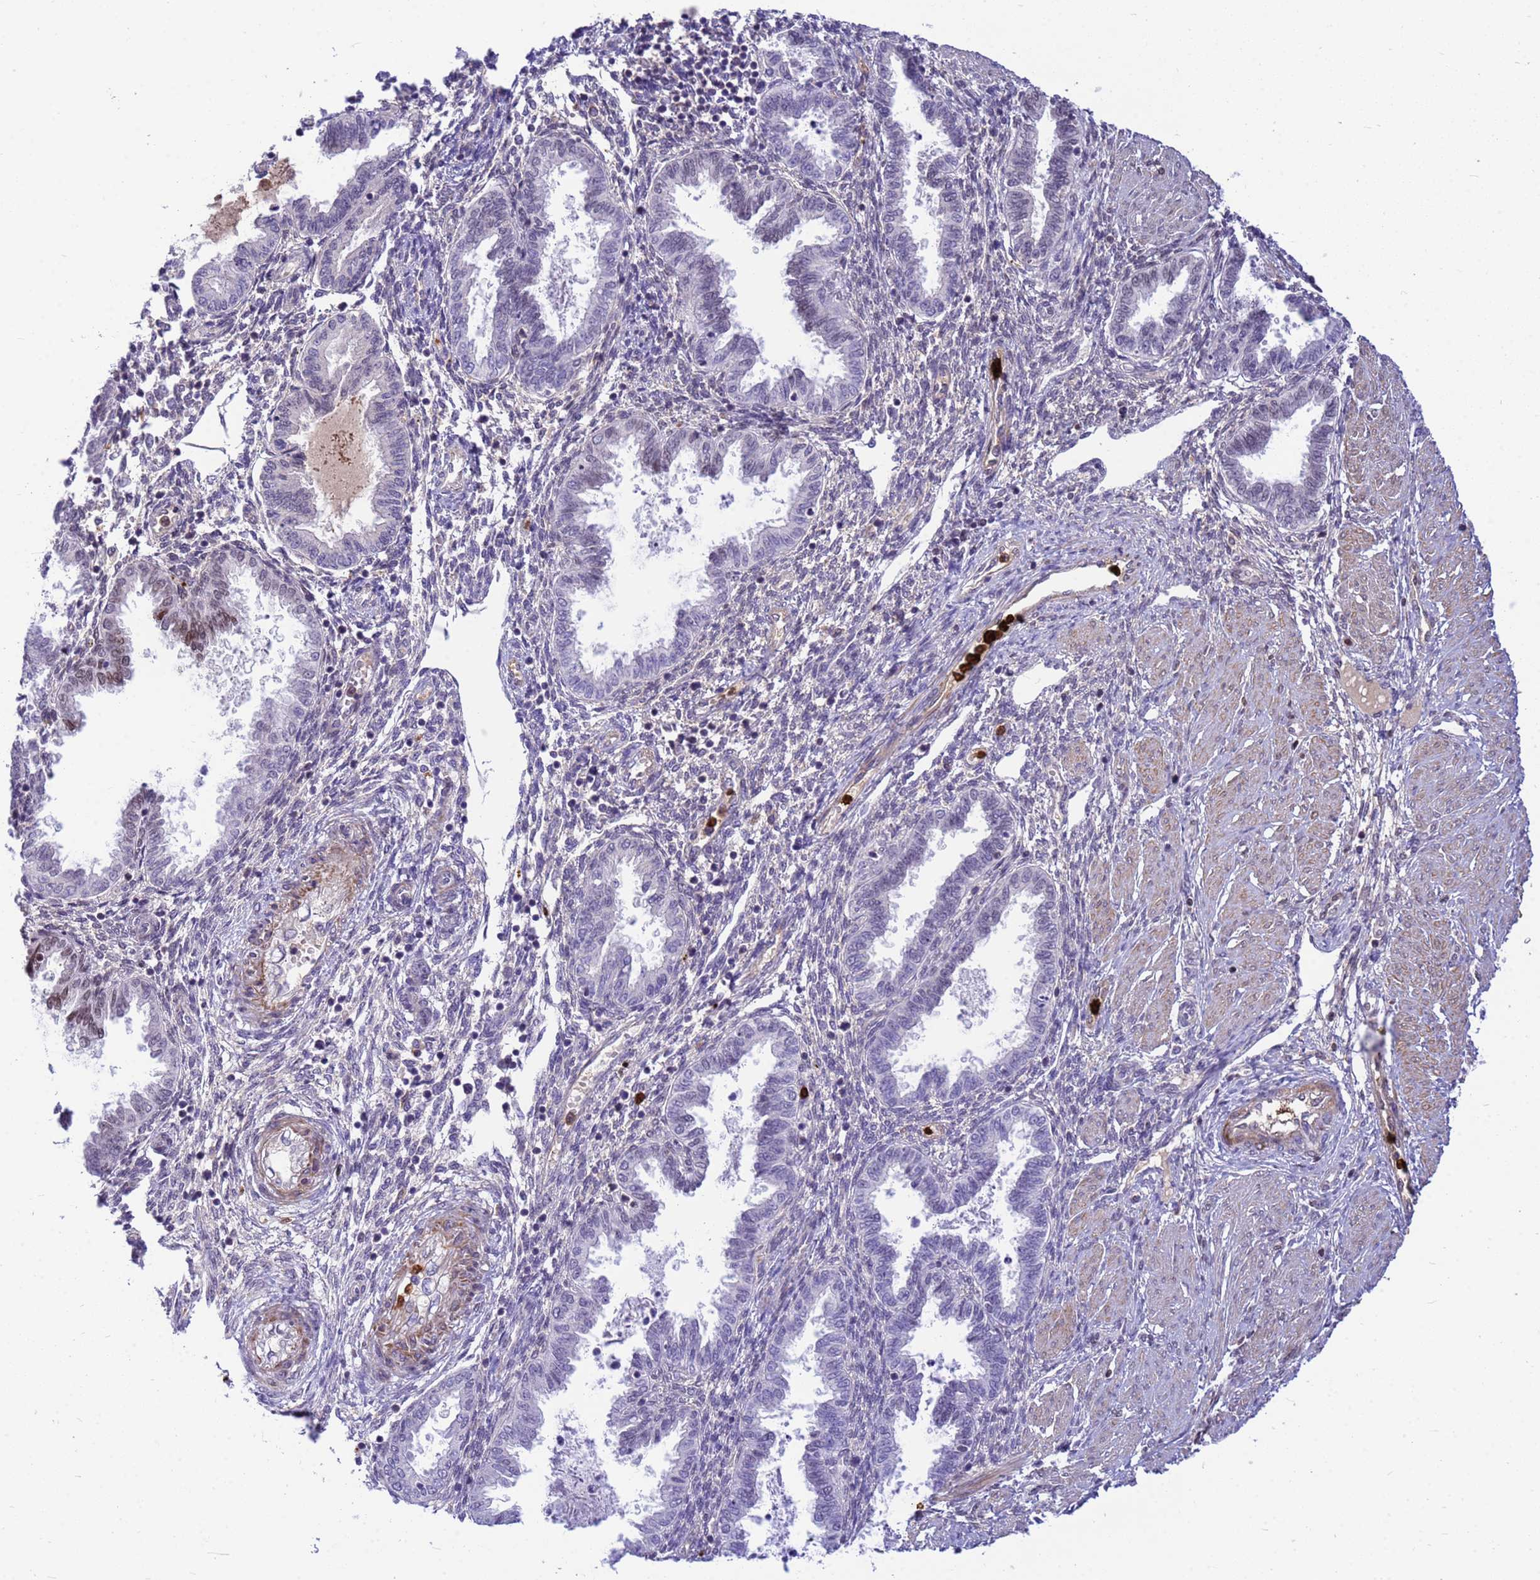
{"staining": {"intensity": "negative", "quantity": "none", "location": "none"}, "tissue": "endometrium", "cell_type": "Cells in endometrial stroma", "image_type": "normal", "snomed": [{"axis": "morphology", "description": "Normal tissue, NOS"}, {"axis": "topography", "description": "Endometrium"}], "caption": "IHC image of benign endometrium: human endometrium stained with DAB (3,3'-diaminobenzidine) reveals no significant protein staining in cells in endometrial stroma. The staining is performed using DAB (3,3'-diaminobenzidine) brown chromogen with nuclei counter-stained in using hematoxylin.", "gene": "ORM1", "patient": {"sex": "female", "age": 33}}